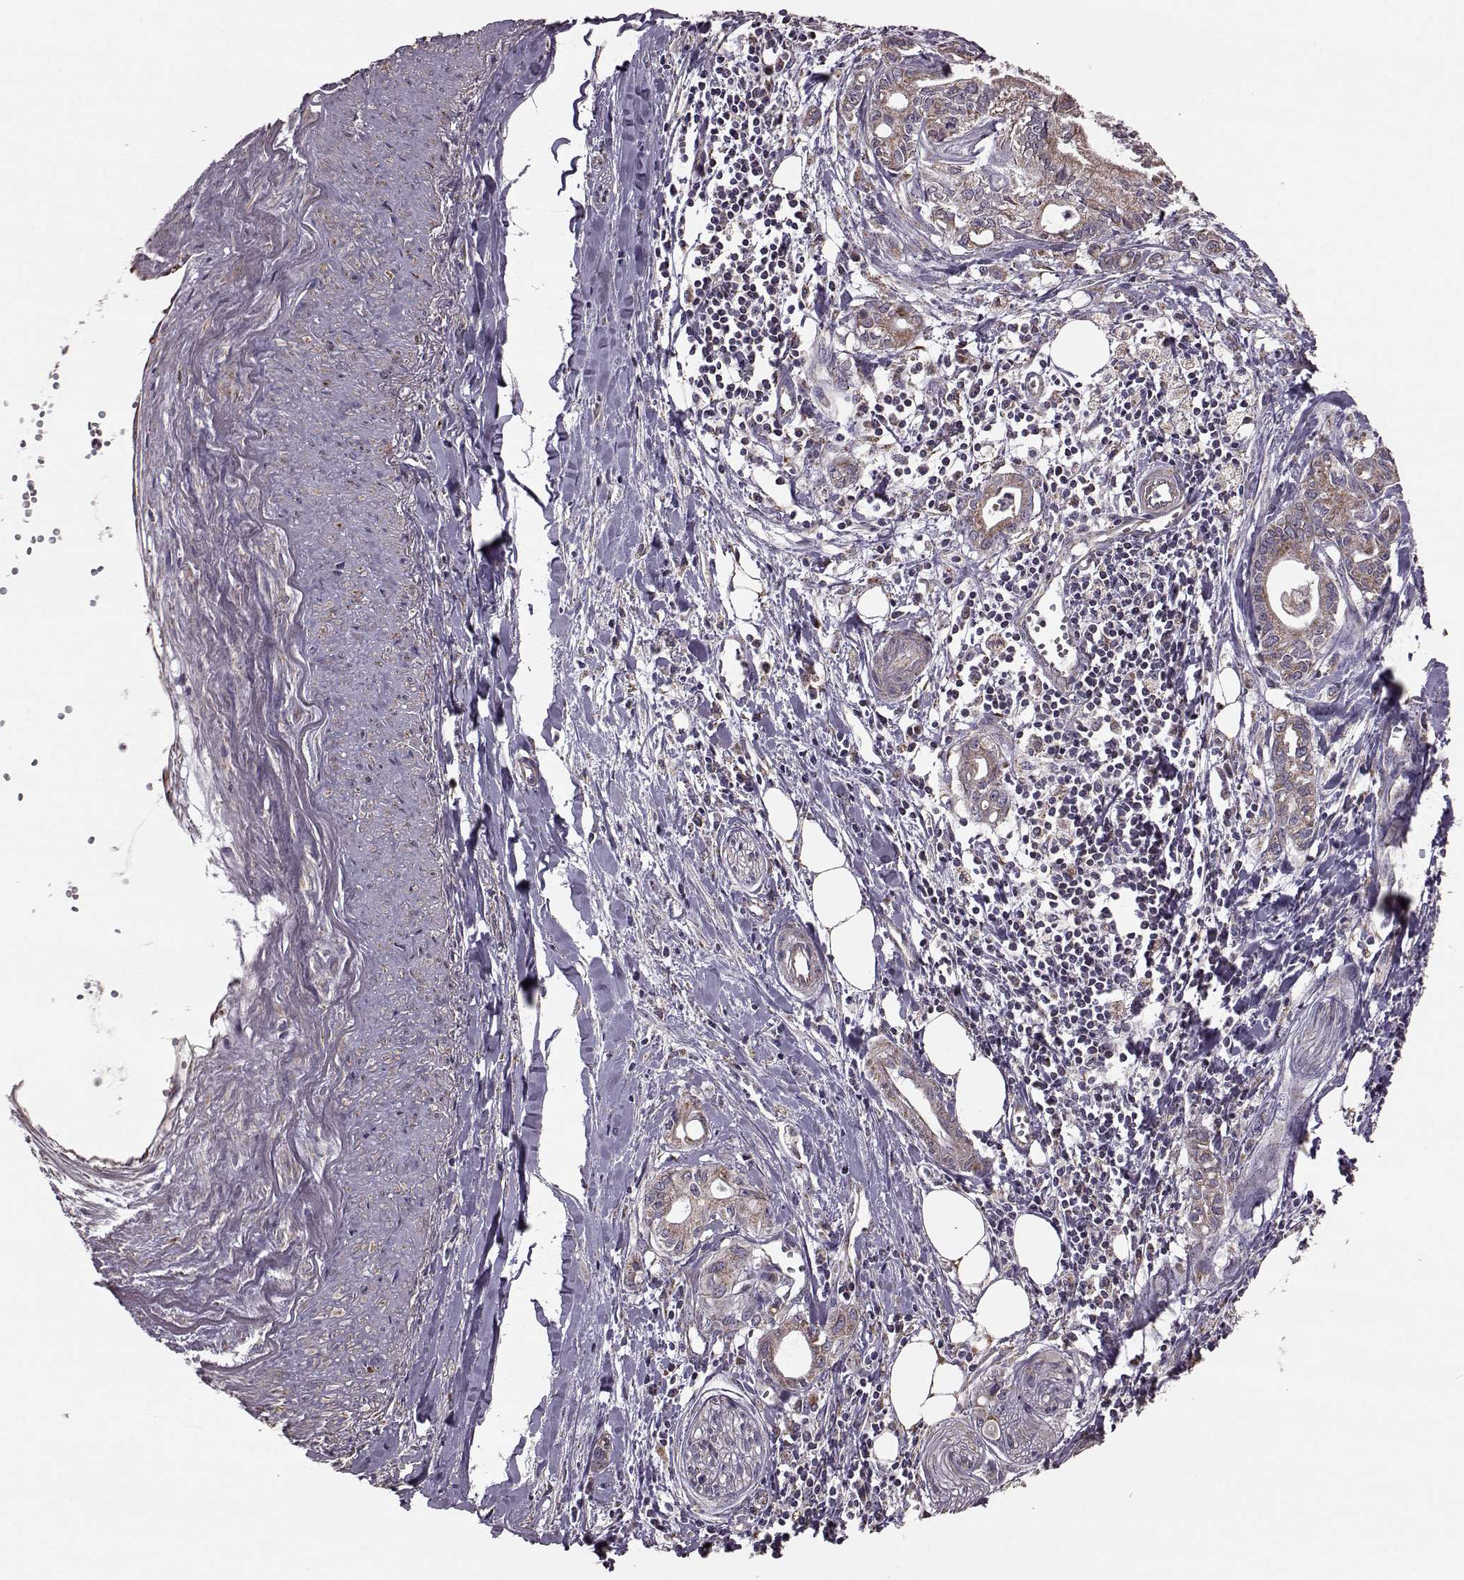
{"staining": {"intensity": "moderate", "quantity": ">75%", "location": "cytoplasmic/membranous"}, "tissue": "pancreatic cancer", "cell_type": "Tumor cells", "image_type": "cancer", "snomed": [{"axis": "morphology", "description": "Adenocarcinoma, NOS"}, {"axis": "topography", "description": "Pancreas"}], "caption": "Pancreatic cancer (adenocarcinoma) tissue shows moderate cytoplasmic/membranous staining in about >75% of tumor cells (IHC, brightfield microscopy, high magnification).", "gene": "PUDP", "patient": {"sex": "male", "age": 71}}